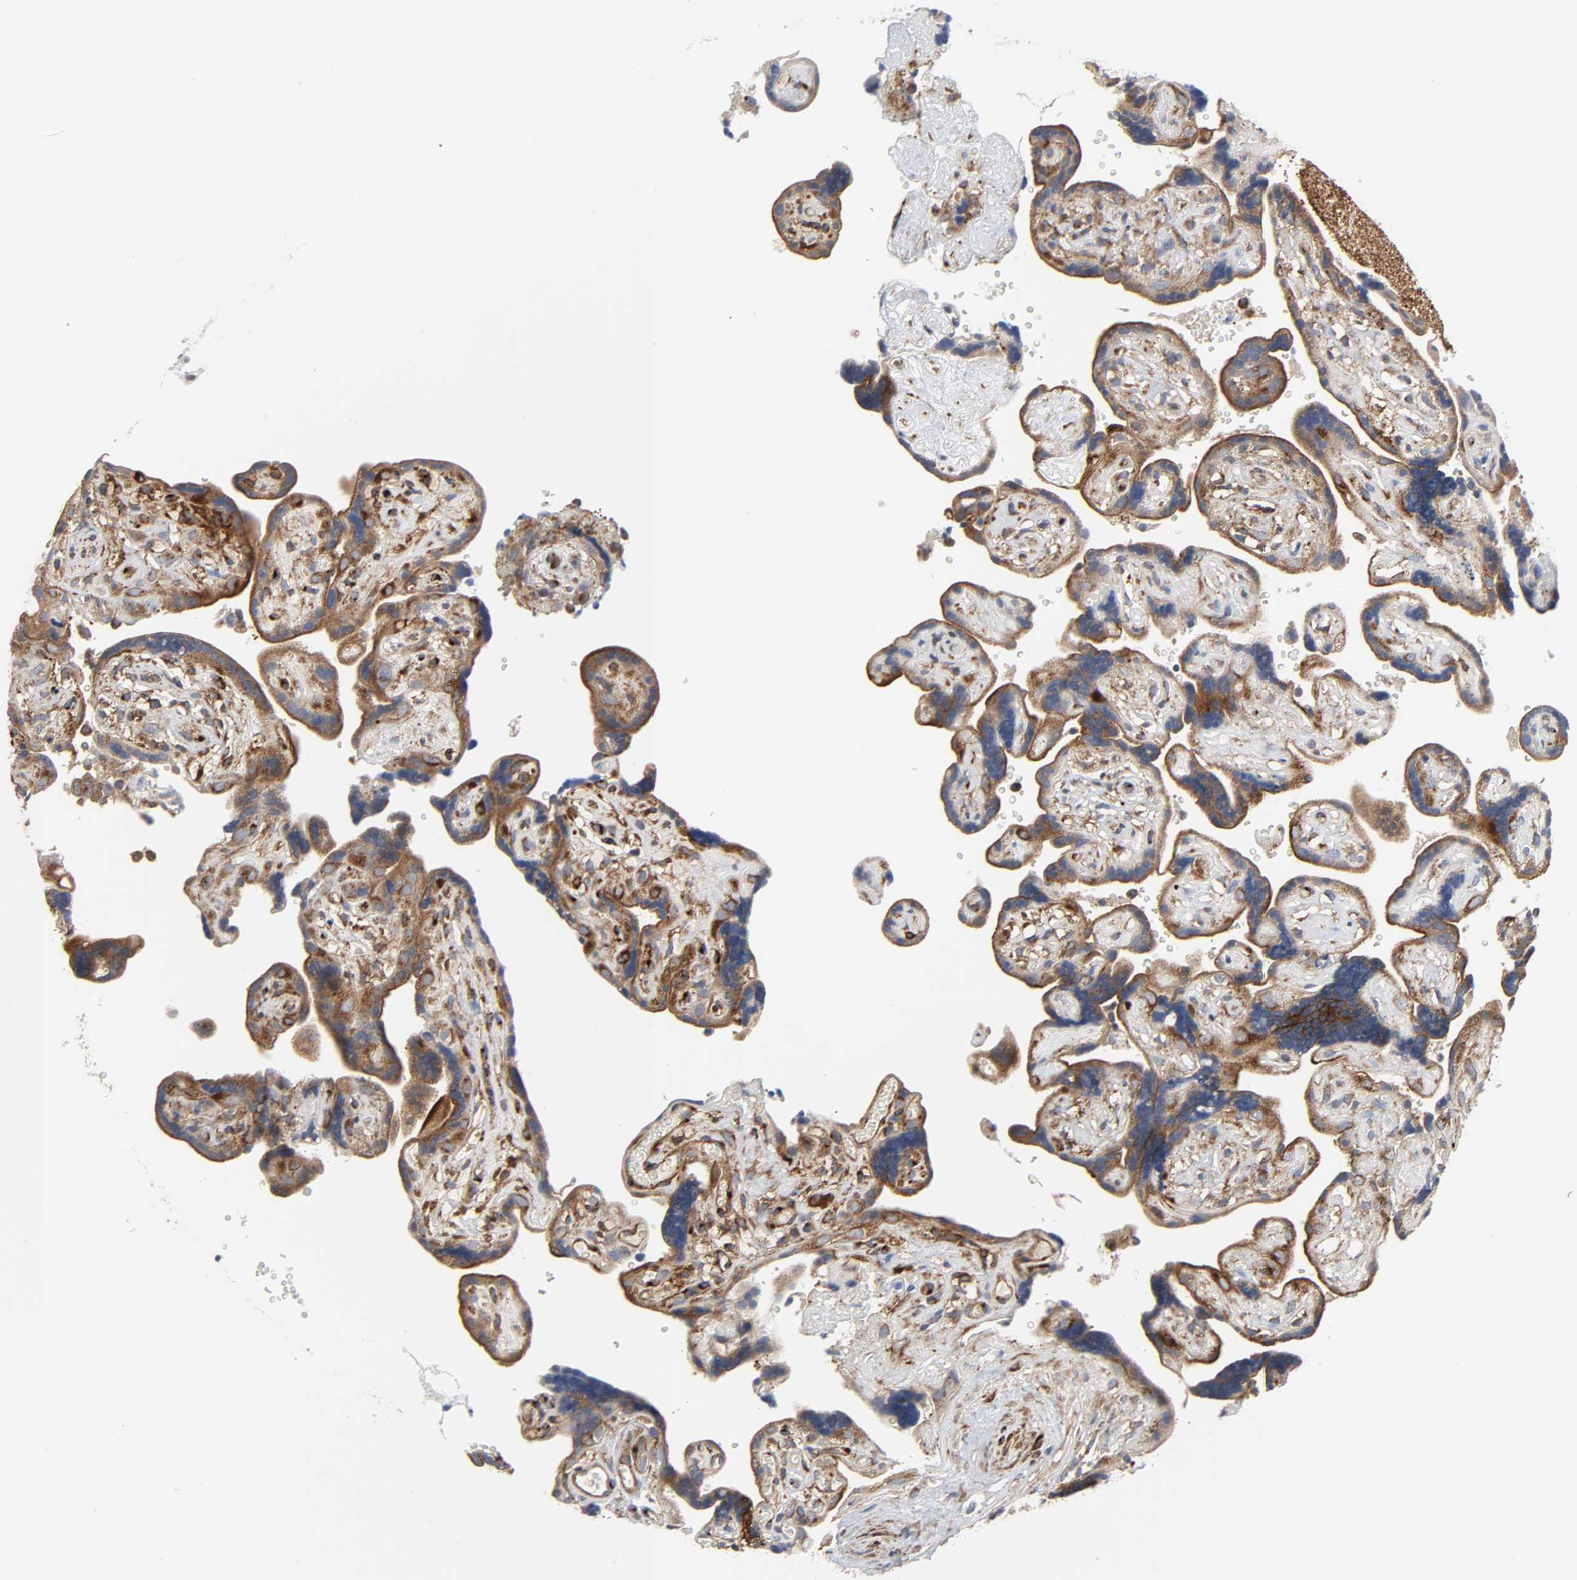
{"staining": {"intensity": "strong", "quantity": ">75%", "location": "cytoplasmic/membranous"}, "tissue": "placenta", "cell_type": "Trophoblastic cells", "image_type": "normal", "snomed": [{"axis": "morphology", "description": "Normal tissue, NOS"}, {"axis": "topography", "description": "Placenta"}], "caption": "The histopathology image exhibits immunohistochemical staining of unremarkable placenta. There is strong cytoplasmic/membranous staining is present in approximately >75% of trophoblastic cells. The staining is performed using DAB brown chromogen to label protein expression. The nuclei are counter-stained blue using hematoxylin.", "gene": "ARHGAP1", "patient": {"sex": "female", "age": 30}}